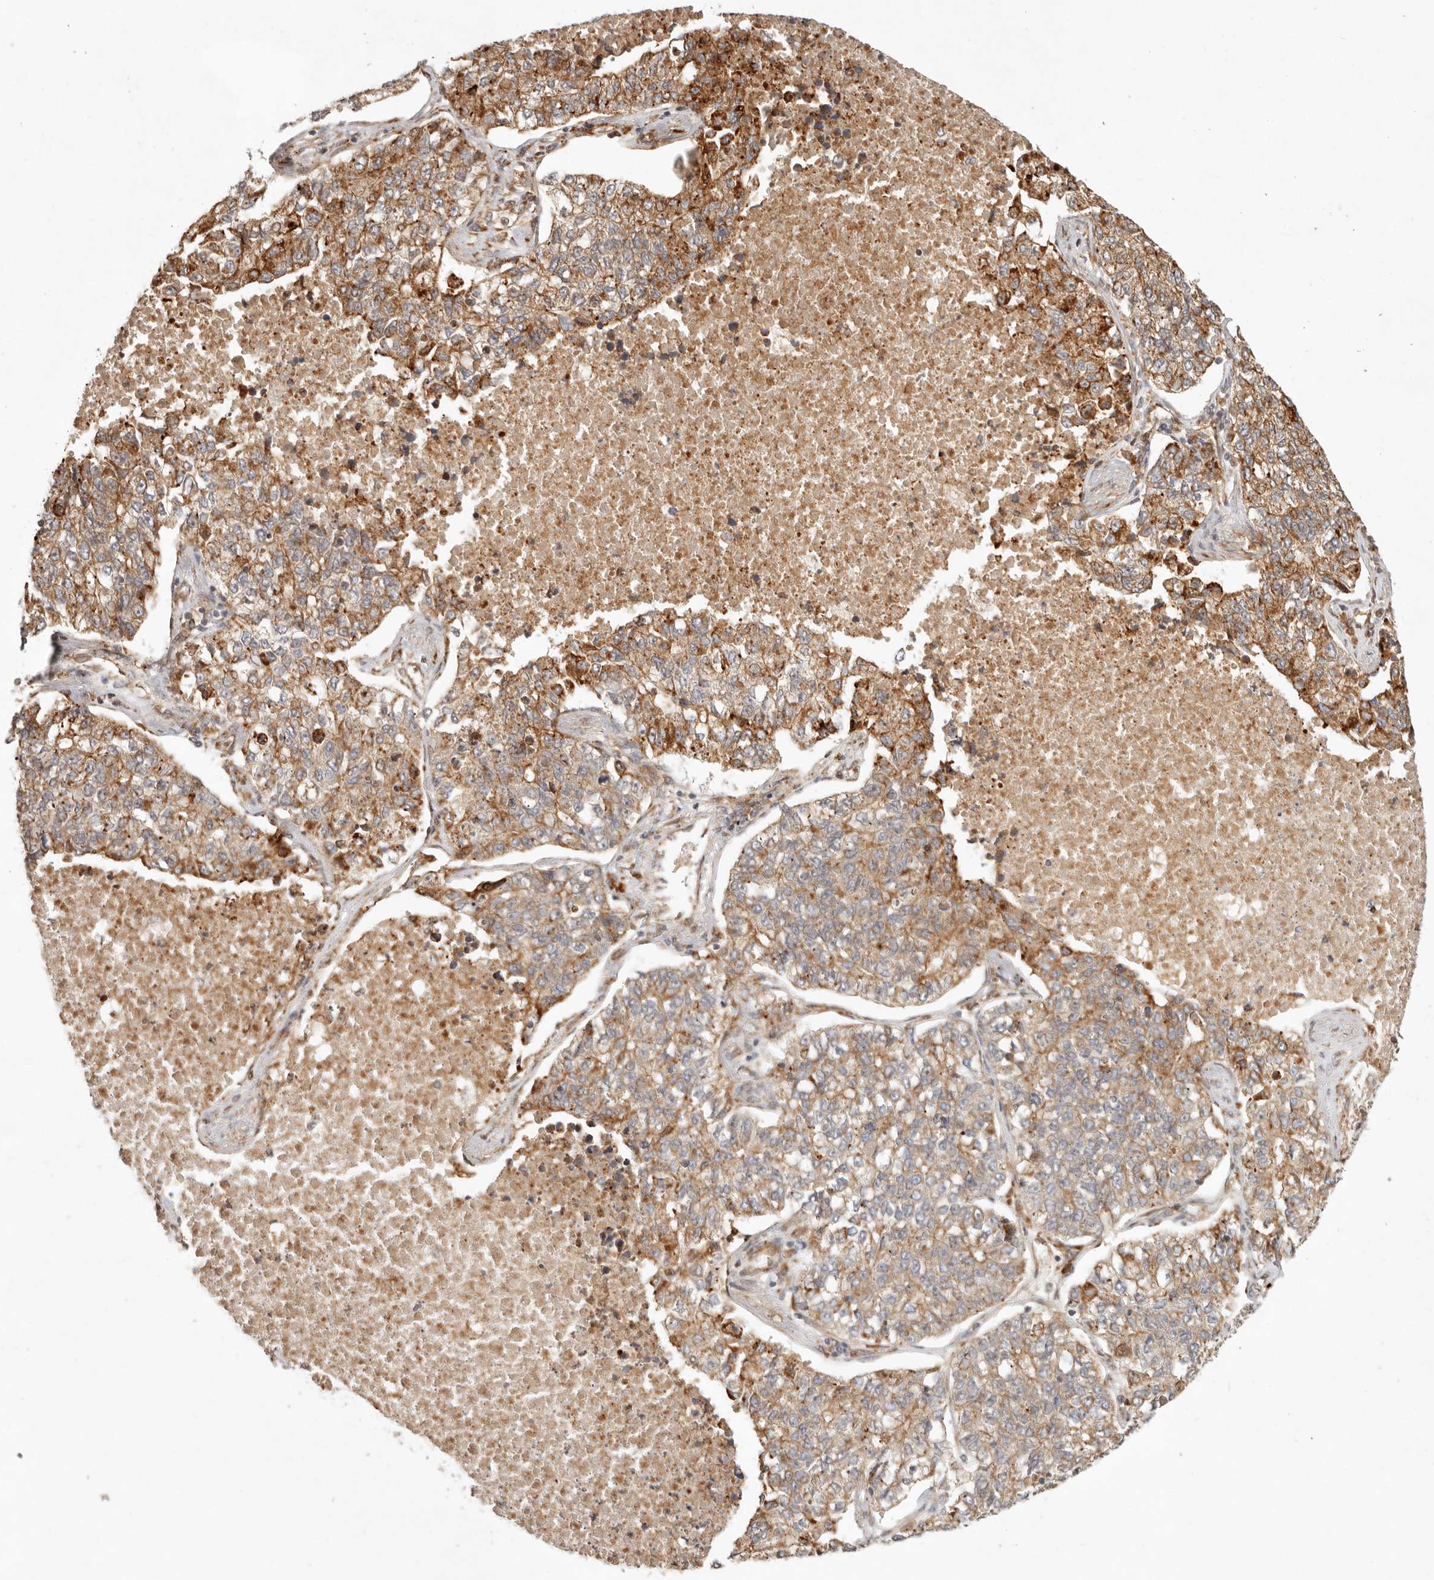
{"staining": {"intensity": "moderate", "quantity": ">75%", "location": "cytoplasmic/membranous"}, "tissue": "lung cancer", "cell_type": "Tumor cells", "image_type": "cancer", "snomed": [{"axis": "morphology", "description": "Adenocarcinoma, NOS"}, {"axis": "topography", "description": "Lung"}], "caption": "Immunohistochemistry (IHC) (DAB) staining of human lung adenocarcinoma exhibits moderate cytoplasmic/membranous protein expression in approximately >75% of tumor cells.", "gene": "KLHL38", "patient": {"sex": "male", "age": 49}}